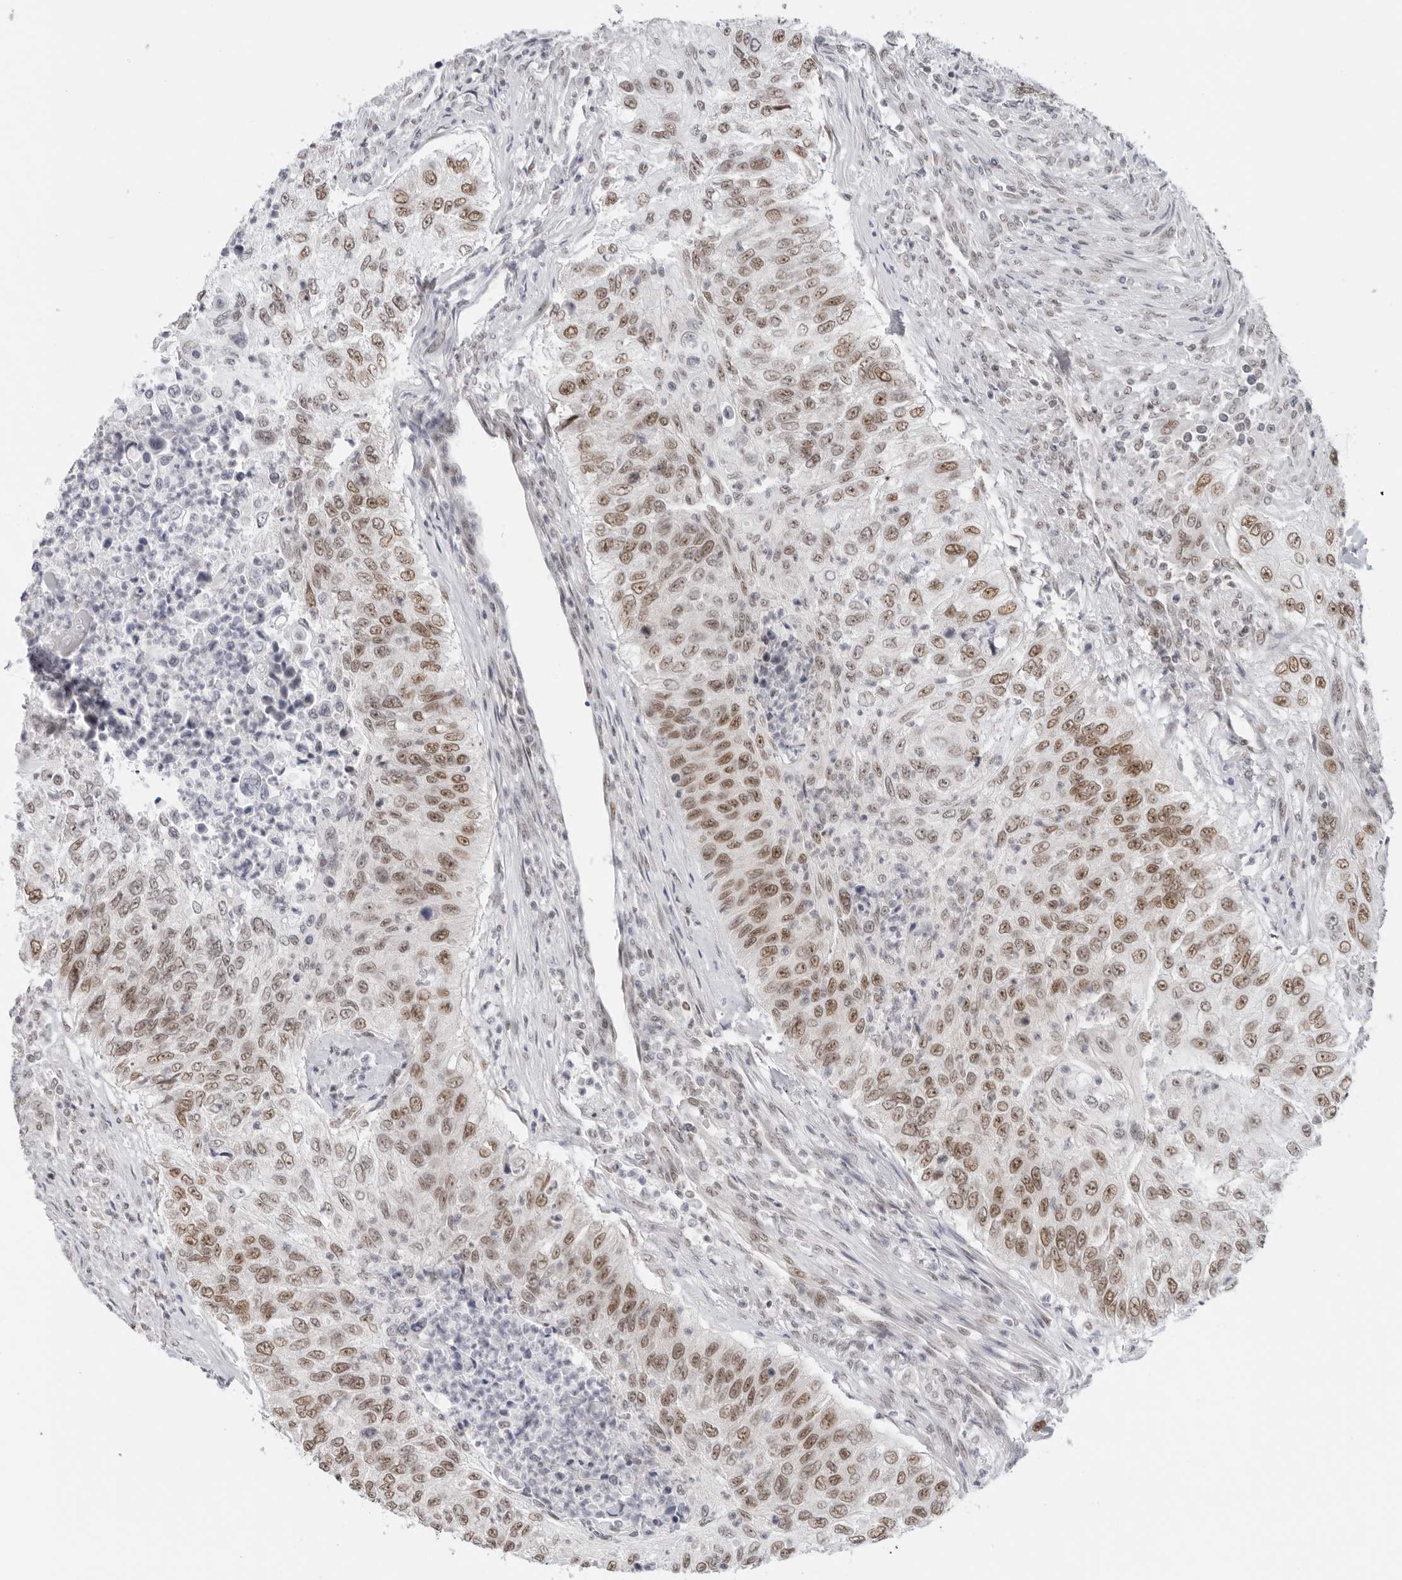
{"staining": {"intensity": "moderate", "quantity": "25%-75%", "location": "nuclear"}, "tissue": "urothelial cancer", "cell_type": "Tumor cells", "image_type": "cancer", "snomed": [{"axis": "morphology", "description": "Urothelial carcinoma, High grade"}, {"axis": "topography", "description": "Urinary bladder"}], "caption": "Urothelial cancer stained with a protein marker exhibits moderate staining in tumor cells.", "gene": "FOXK2", "patient": {"sex": "female", "age": 60}}